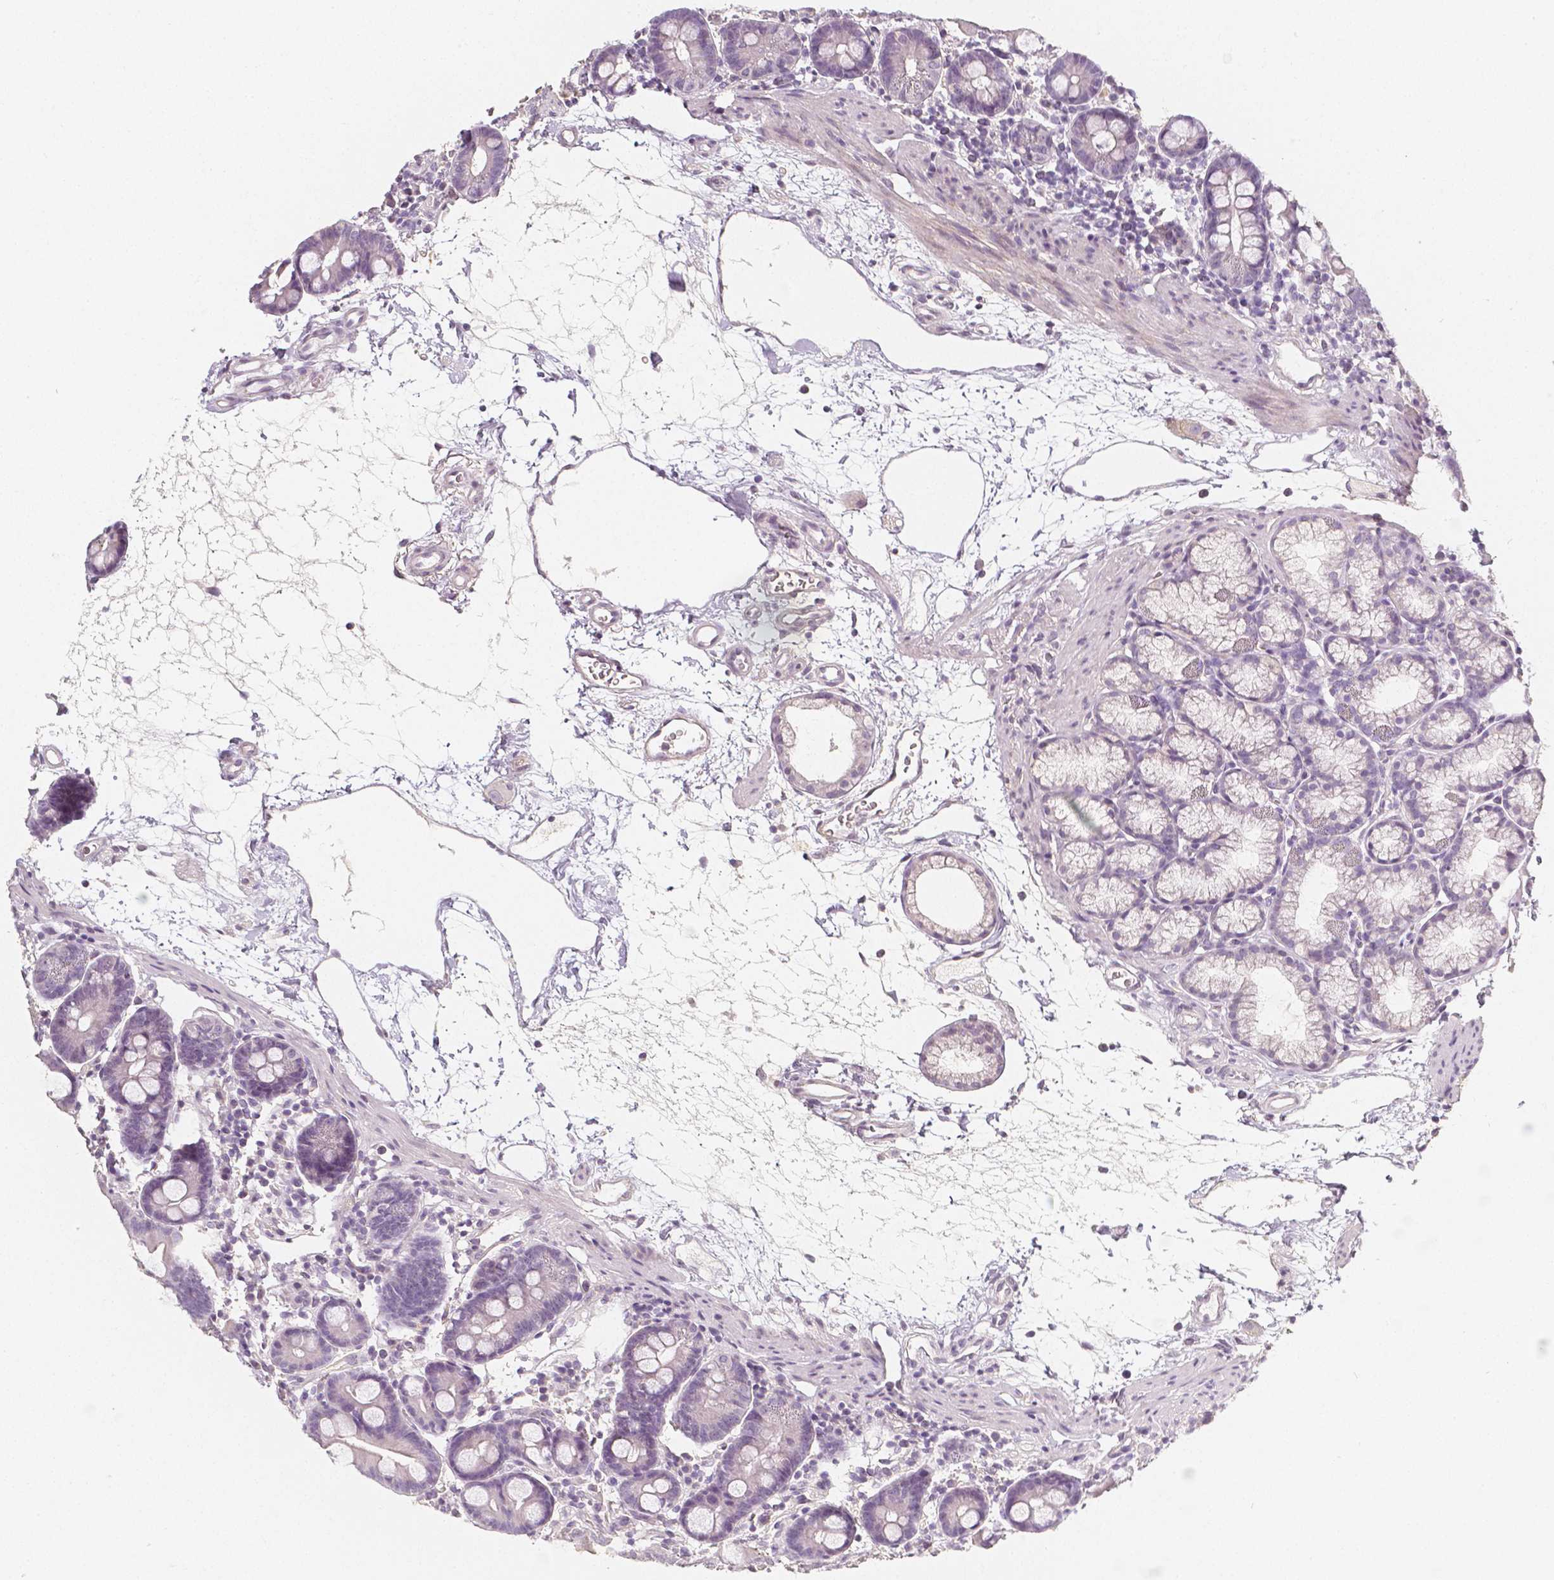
{"staining": {"intensity": "negative", "quantity": "none", "location": "none"}, "tissue": "duodenum", "cell_type": "Glandular cells", "image_type": "normal", "snomed": [{"axis": "morphology", "description": "Normal tissue, NOS"}, {"axis": "topography", "description": "Pancreas"}, {"axis": "topography", "description": "Duodenum"}], "caption": "A high-resolution micrograph shows immunohistochemistry staining of normal duodenum, which demonstrates no significant staining in glandular cells.", "gene": "THY1", "patient": {"sex": "male", "age": 59}}